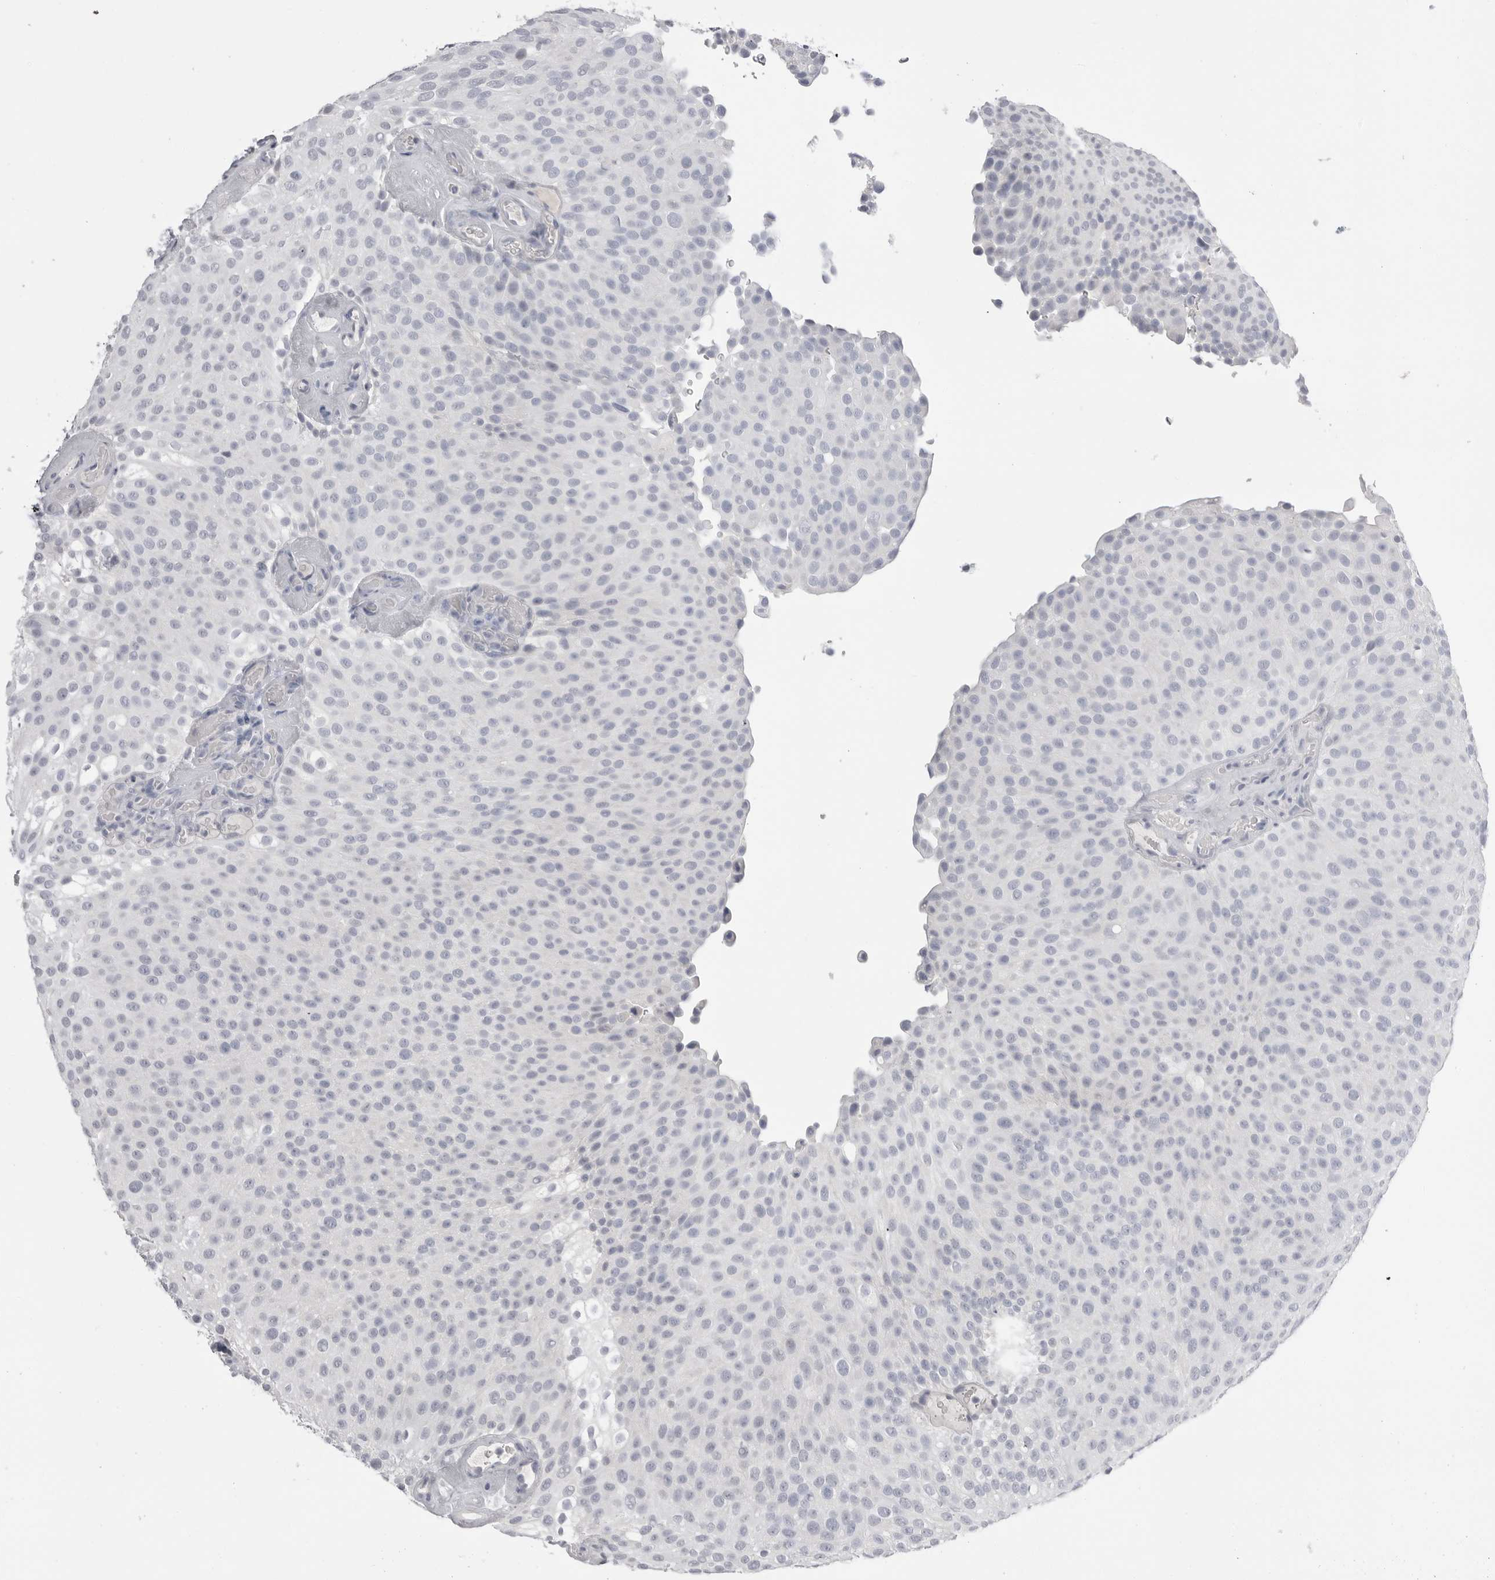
{"staining": {"intensity": "negative", "quantity": "none", "location": "none"}, "tissue": "urothelial cancer", "cell_type": "Tumor cells", "image_type": "cancer", "snomed": [{"axis": "morphology", "description": "Urothelial carcinoma, Low grade"}, {"axis": "topography", "description": "Urinary bladder"}], "caption": "IHC histopathology image of neoplastic tissue: urothelial cancer stained with DAB demonstrates no significant protein staining in tumor cells.", "gene": "CPB1", "patient": {"sex": "male", "age": 78}}